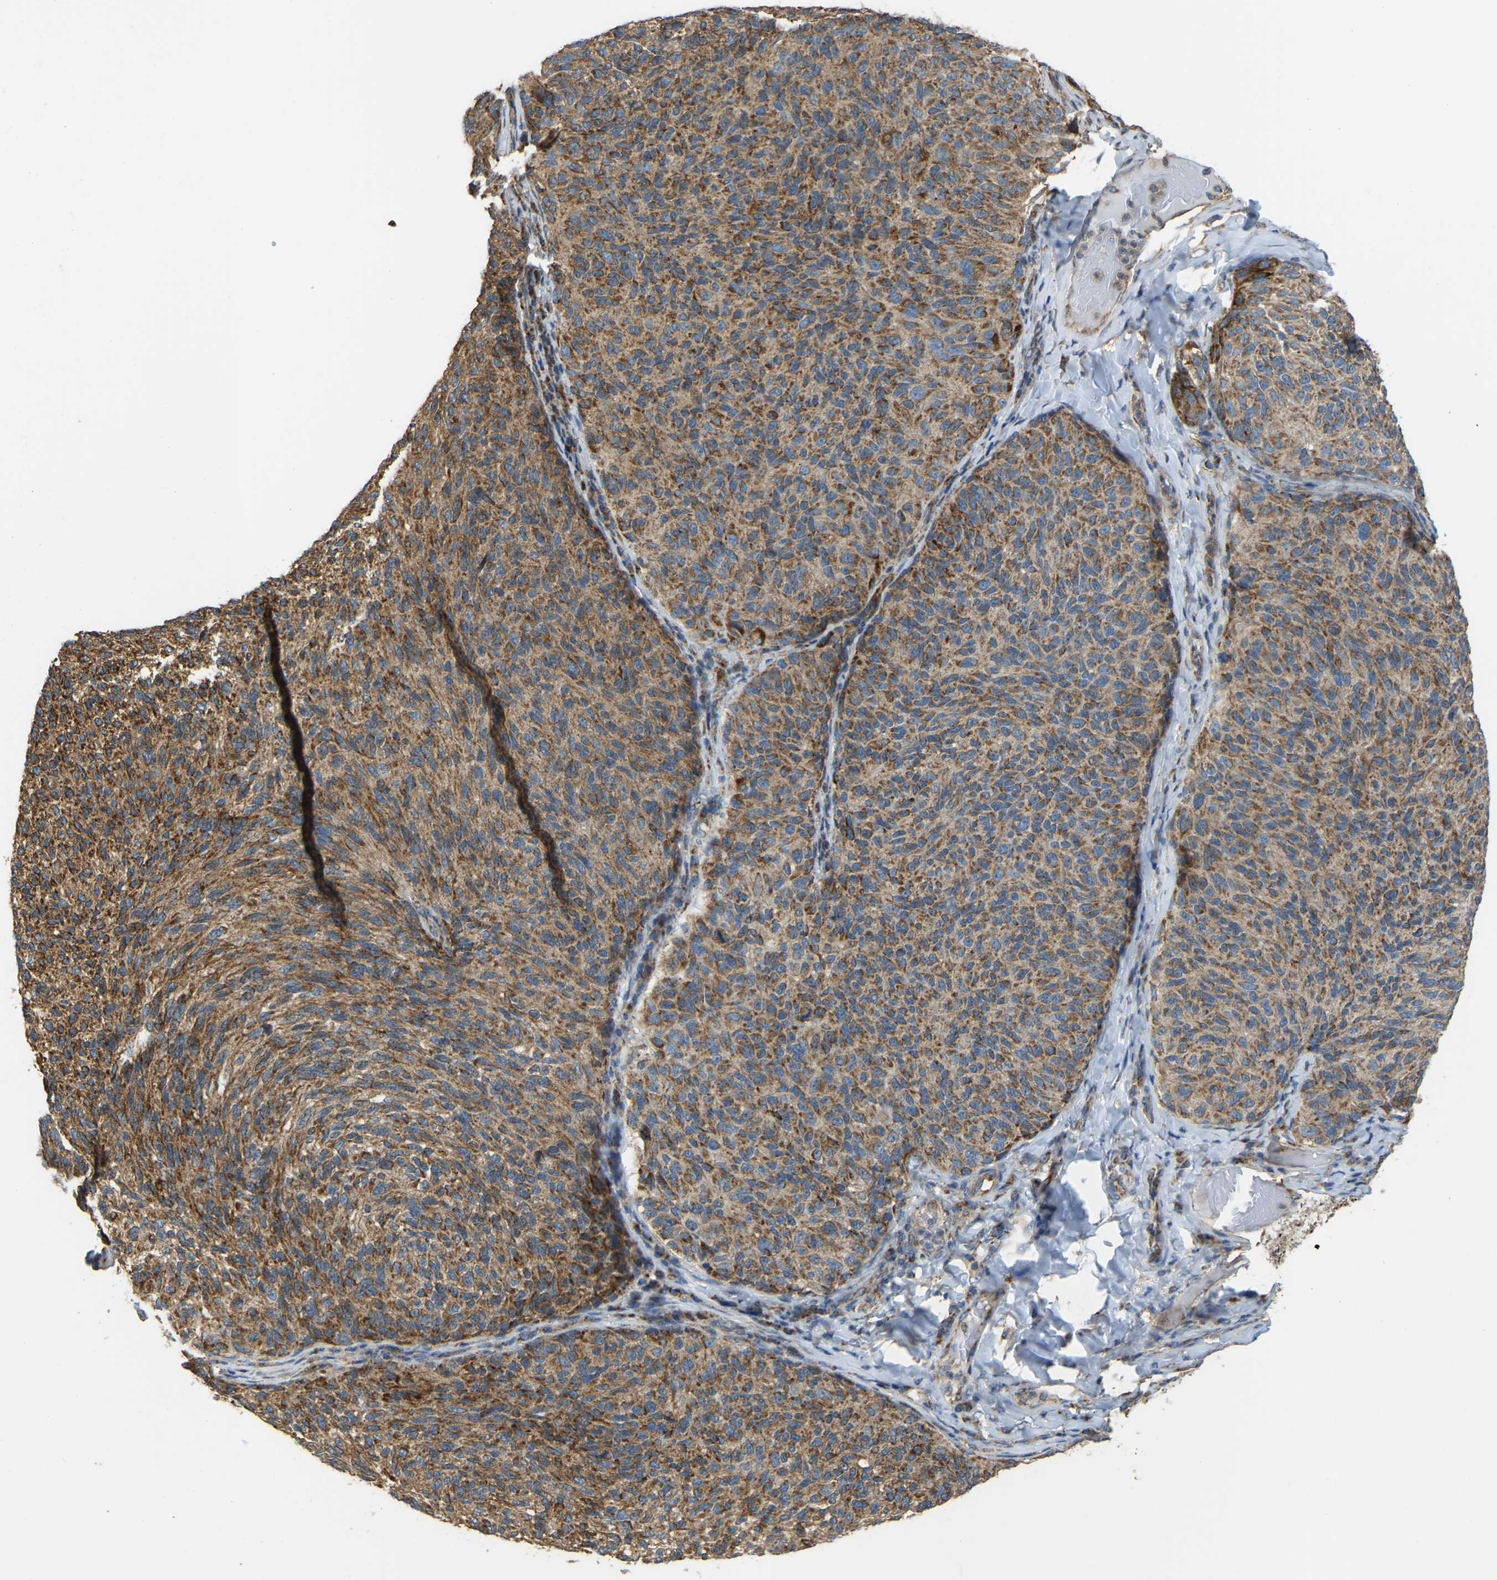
{"staining": {"intensity": "moderate", "quantity": ">75%", "location": "cytoplasmic/membranous"}, "tissue": "melanoma", "cell_type": "Tumor cells", "image_type": "cancer", "snomed": [{"axis": "morphology", "description": "Malignant melanoma, NOS"}, {"axis": "topography", "description": "Skin"}], "caption": "Human melanoma stained for a protein (brown) demonstrates moderate cytoplasmic/membranous positive staining in about >75% of tumor cells.", "gene": "PSMD7", "patient": {"sex": "female", "age": 73}}